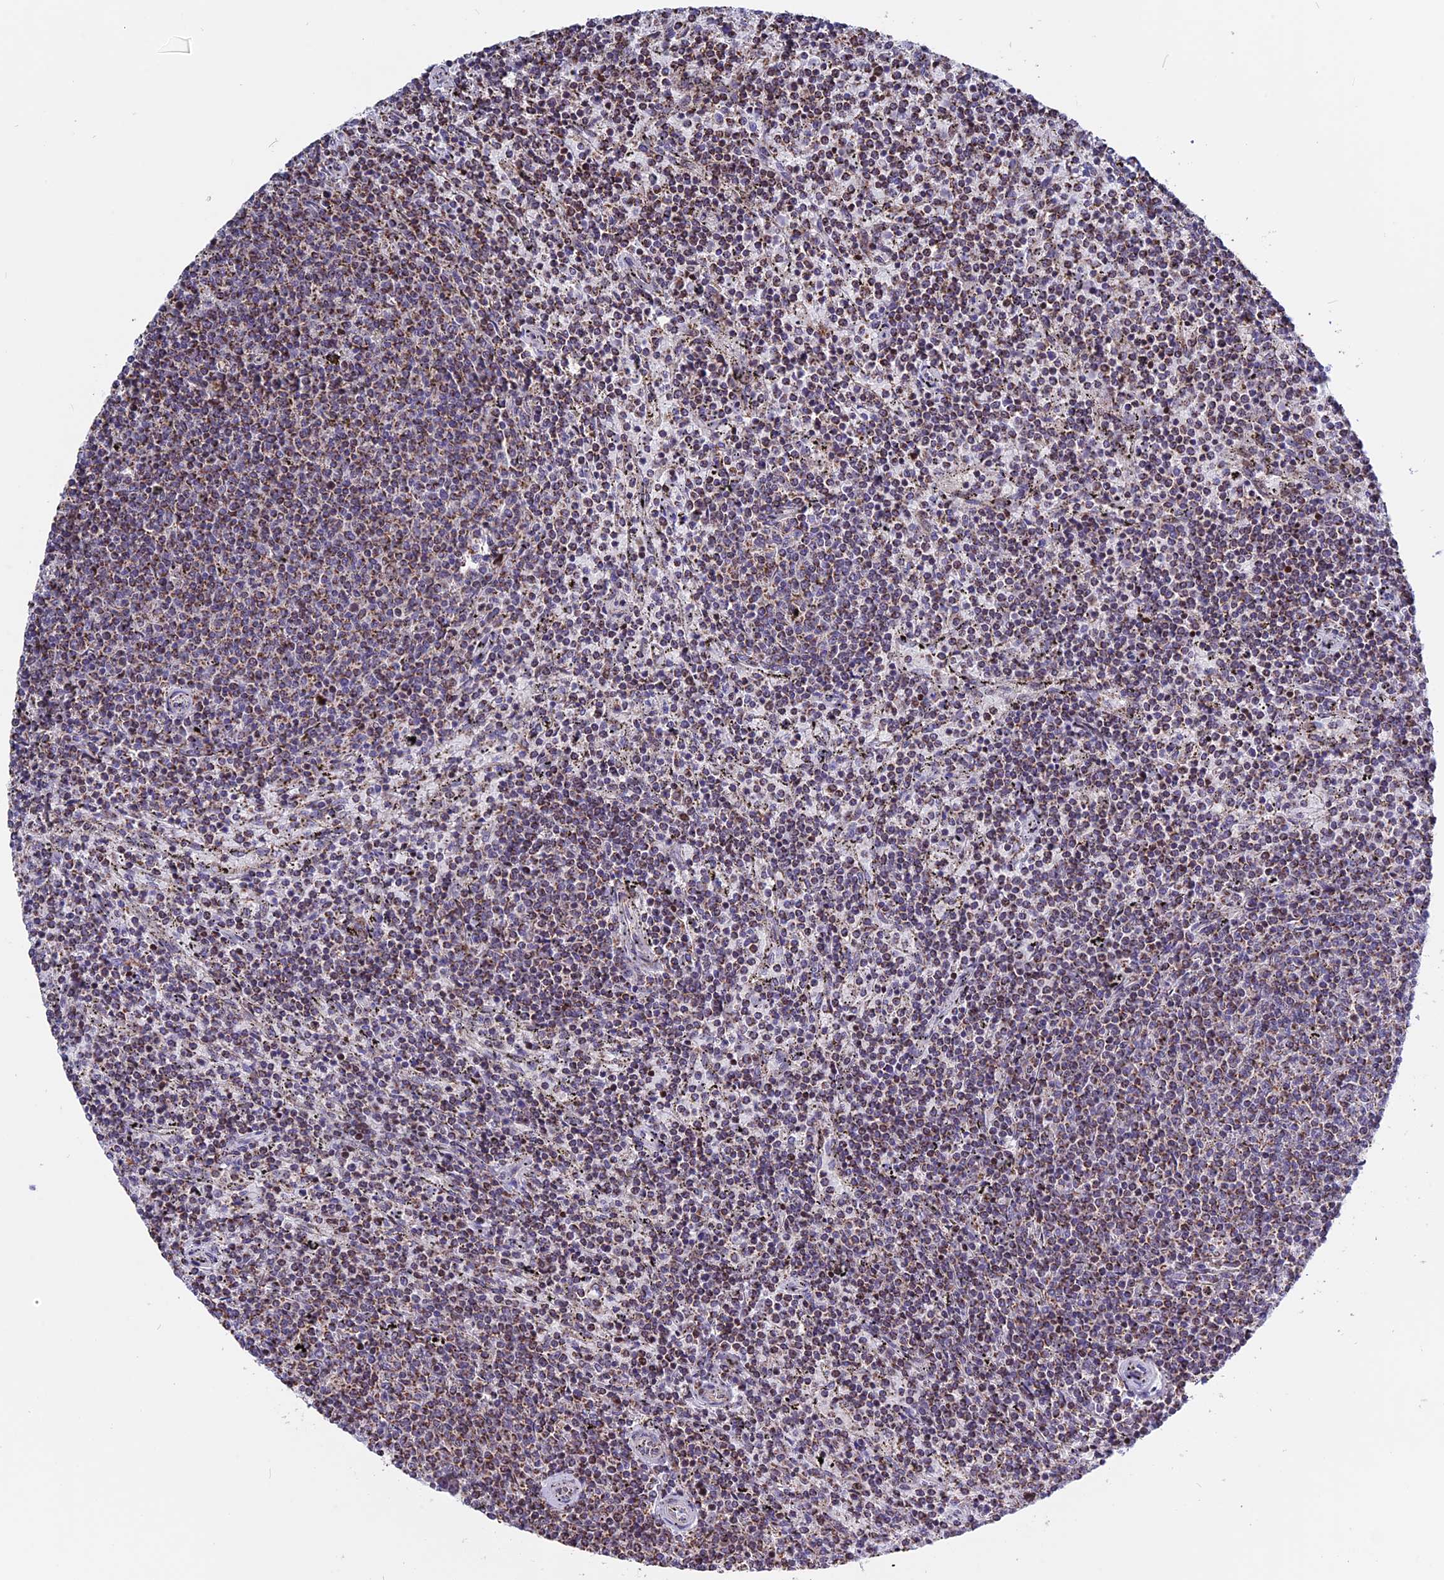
{"staining": {"intensity": "moderate", "quantity": "25%-75%", "location": "cytoplasmic/membranous"}, "tissue": "lymphoma", "cell_type": "Tumor cells", "image_type": "cancer", "snomed": [{"axis": "morphology", "description": "Malignant lymphoma, non-Hodgkin's type, Low grade"}, {"axis": "topography", "description": "Spleen"}], "caption": "A histopathology image showing moderate cytoplasmic/membranous expression in approximately 25%-75% of tumor cells in lymphoma, as visualized by brown immunohistochemical staining.", "gene": "FAM174C", "patient": {"sex": "female", "age": 50}}